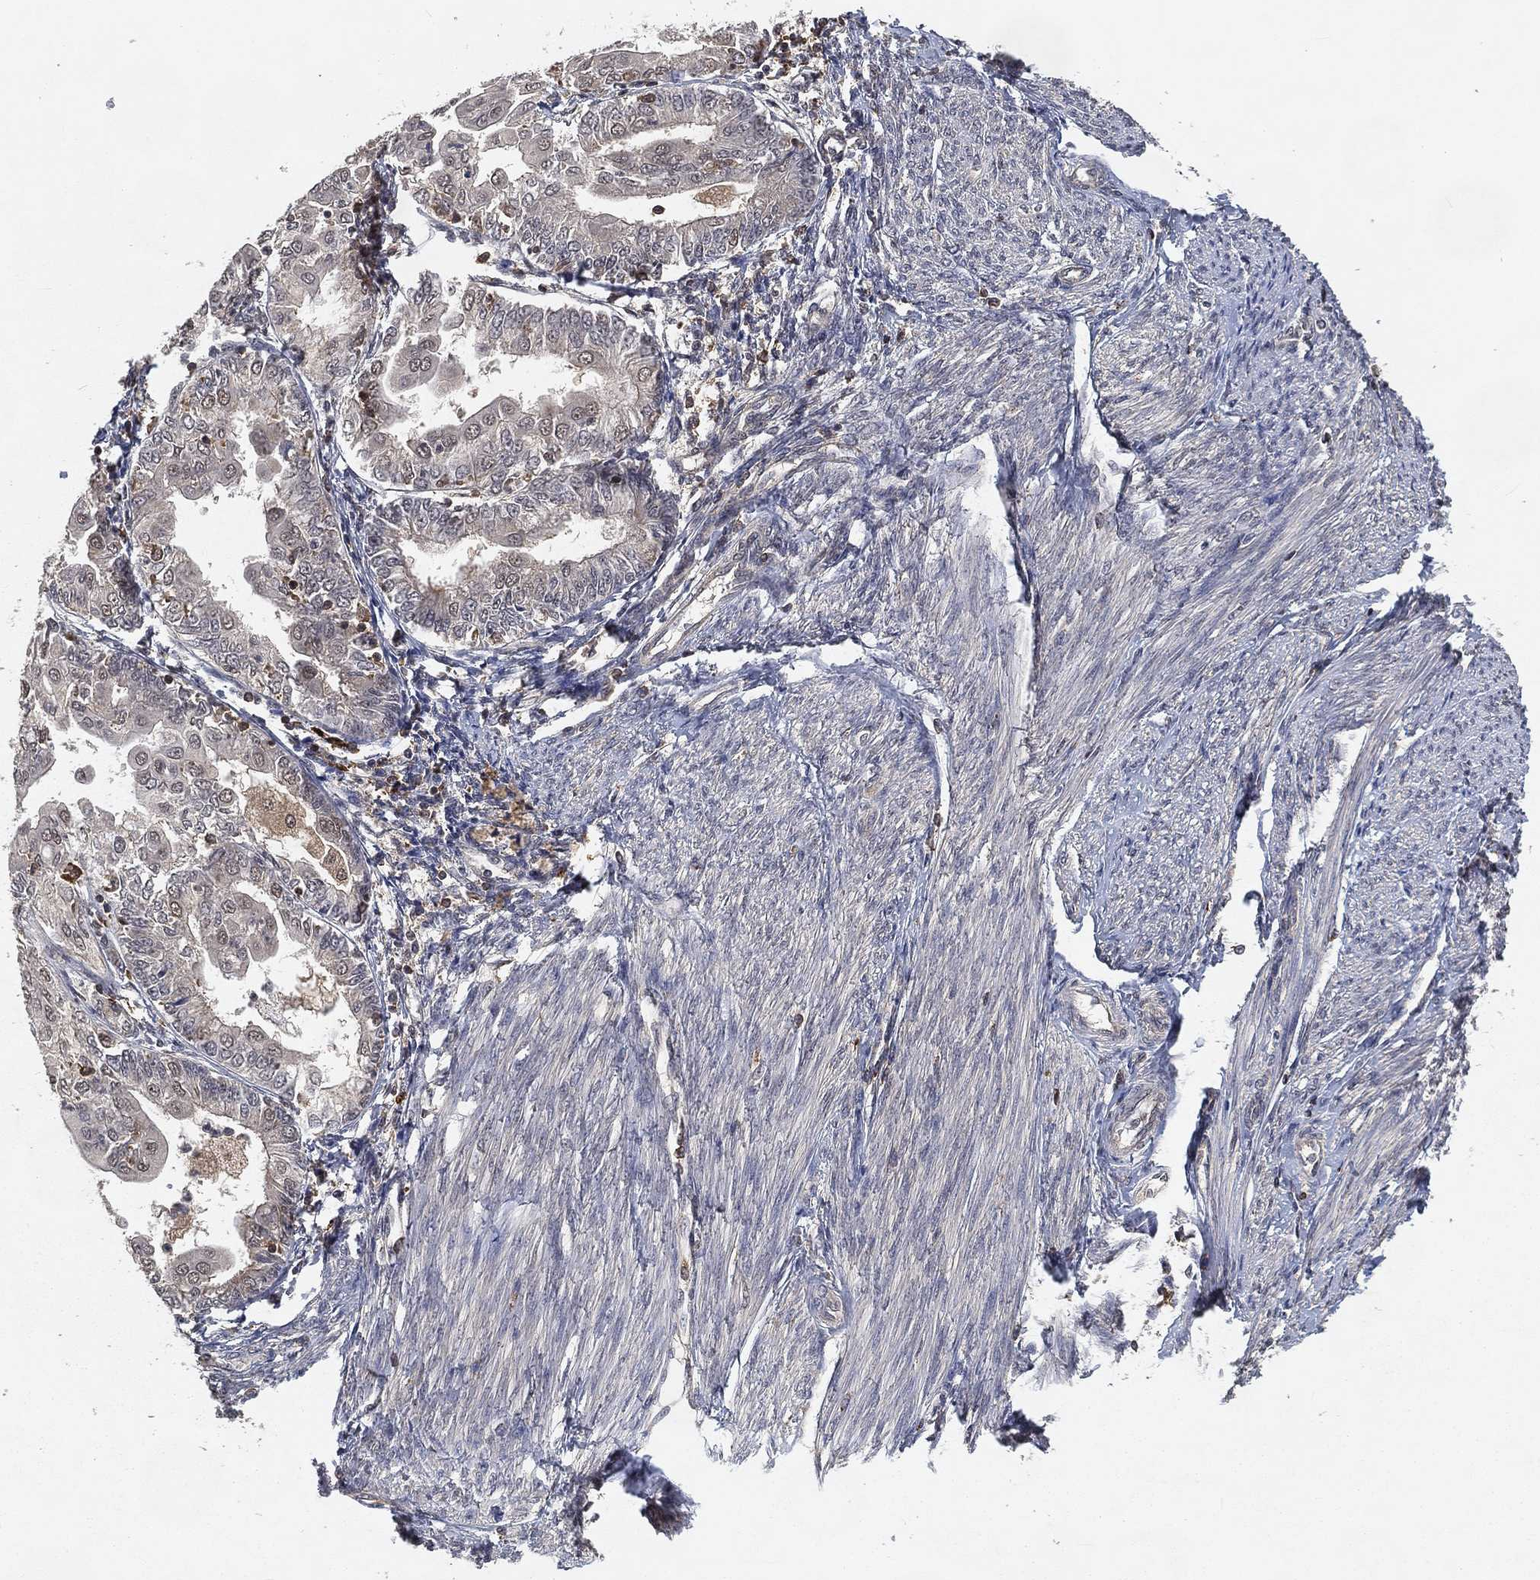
{"staining": {"intensity": "negative", "quantity": "none", "location": "none"}, "tissue": "endometrial cancer", "cell_type": "Tumor cells", "image_type": "cancer", "snomed": [{"axis": "morphology", "description": "Adenocarcinoma, NOS"}, {"axis": "topography", "description": "Endometrium"}], "caption": "This image is of endometrial cancer (adenocarcinoma) stained with immunohistochemistry to label a protein in brown with the nuclei are counter-stained blue. There is no expression in tumor cells.", "gene": "WDR26", "patient": {"sex": "female", "age": 68}}